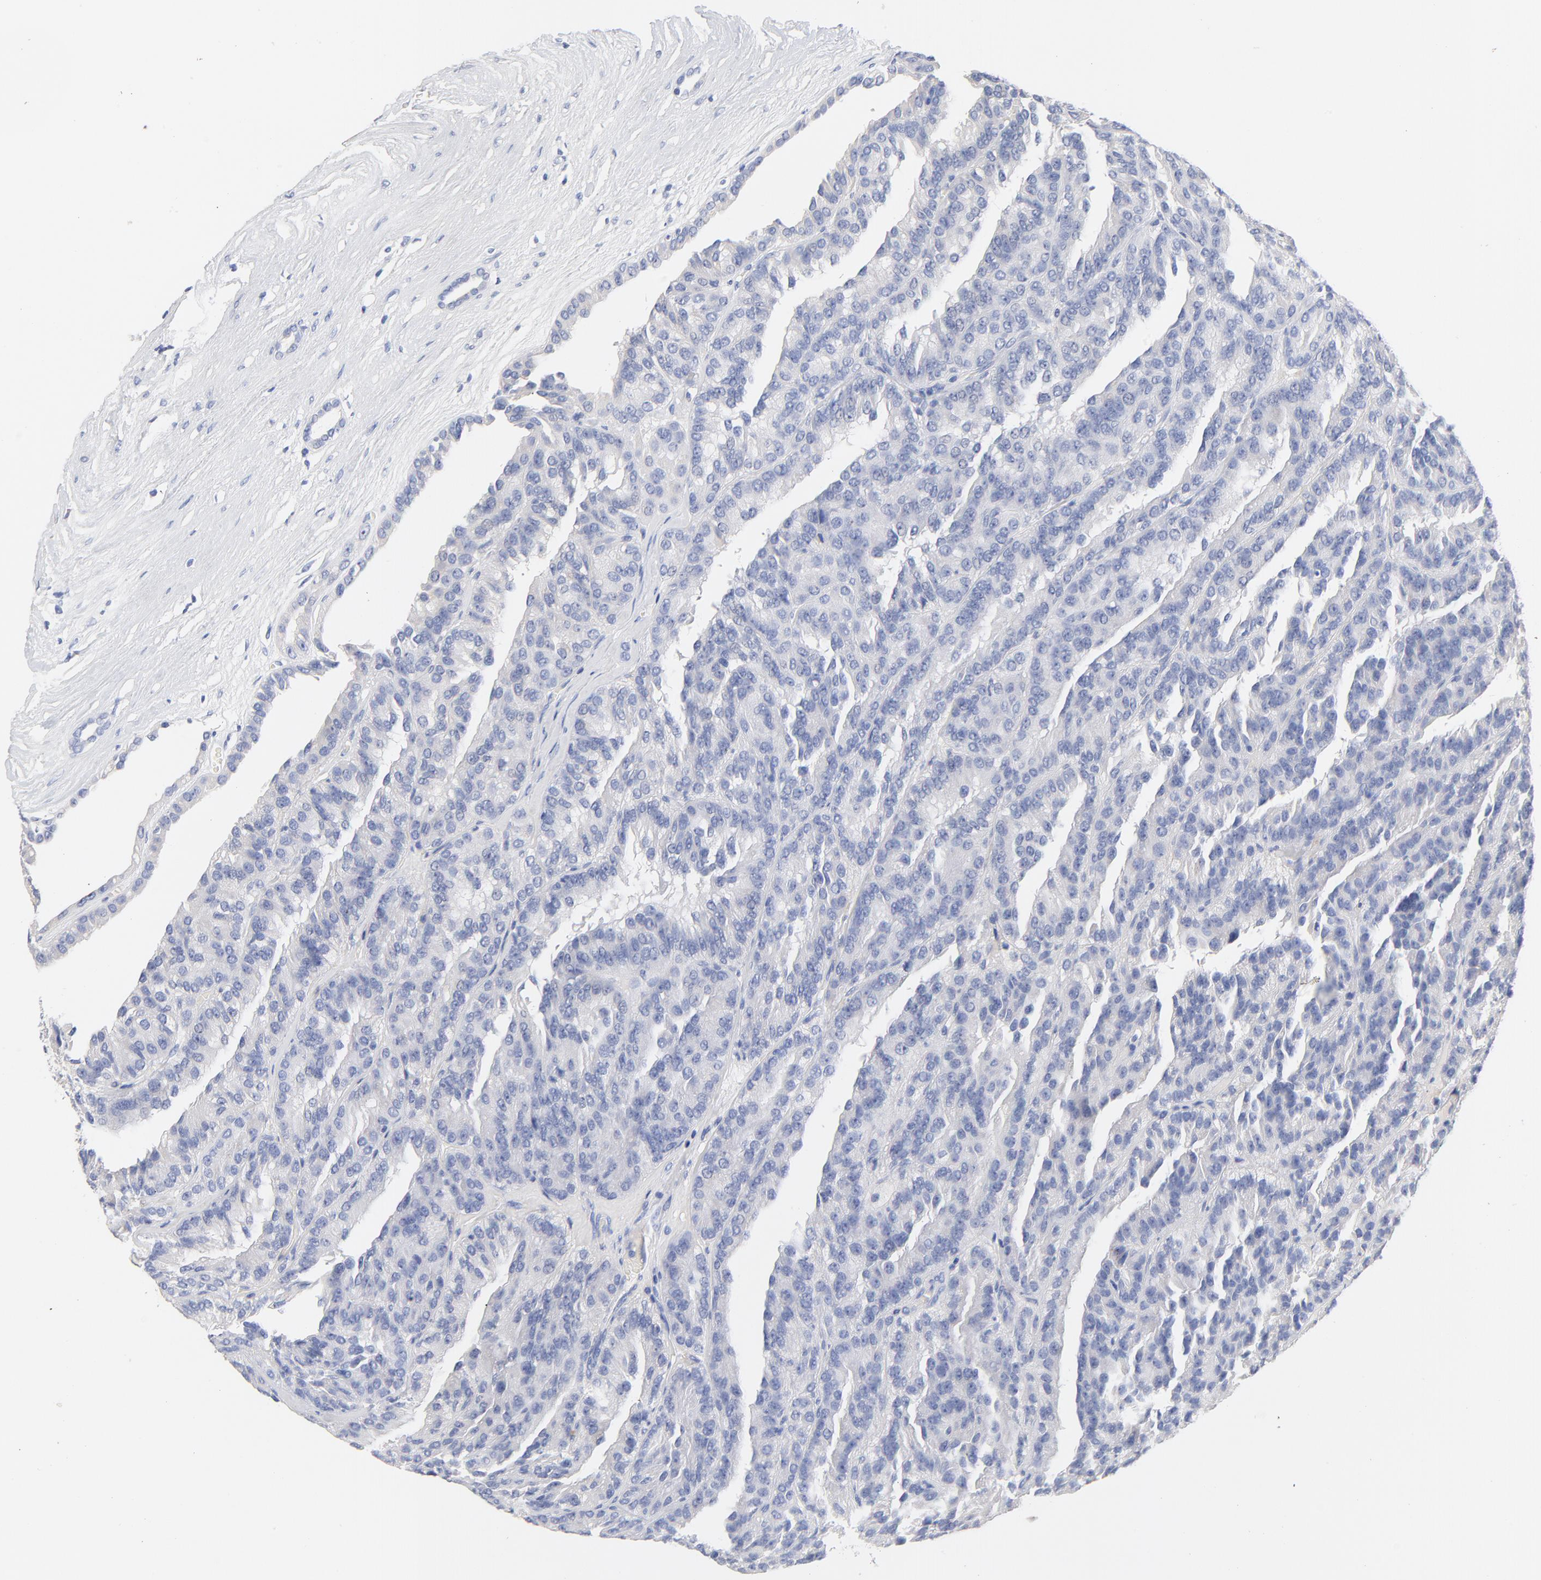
{"staining": {"intensity": "negative", "quantity": "none", "location": "none"}, "tissue": "renal cancer", "cell_type": "Tumor cells", "image_type": "cancer", "snomed": [{"axis": "morphology", "description": "Adenocarcinoma, NOS"}, {"axis": "topography", "description": "Kidney"}], "caption": "Immunohistochemical staining of renal cancer demonstrates no significant staining in tumor cells.", "gene": "CPS1", "patient": {"sex": "male", "age": 46}}